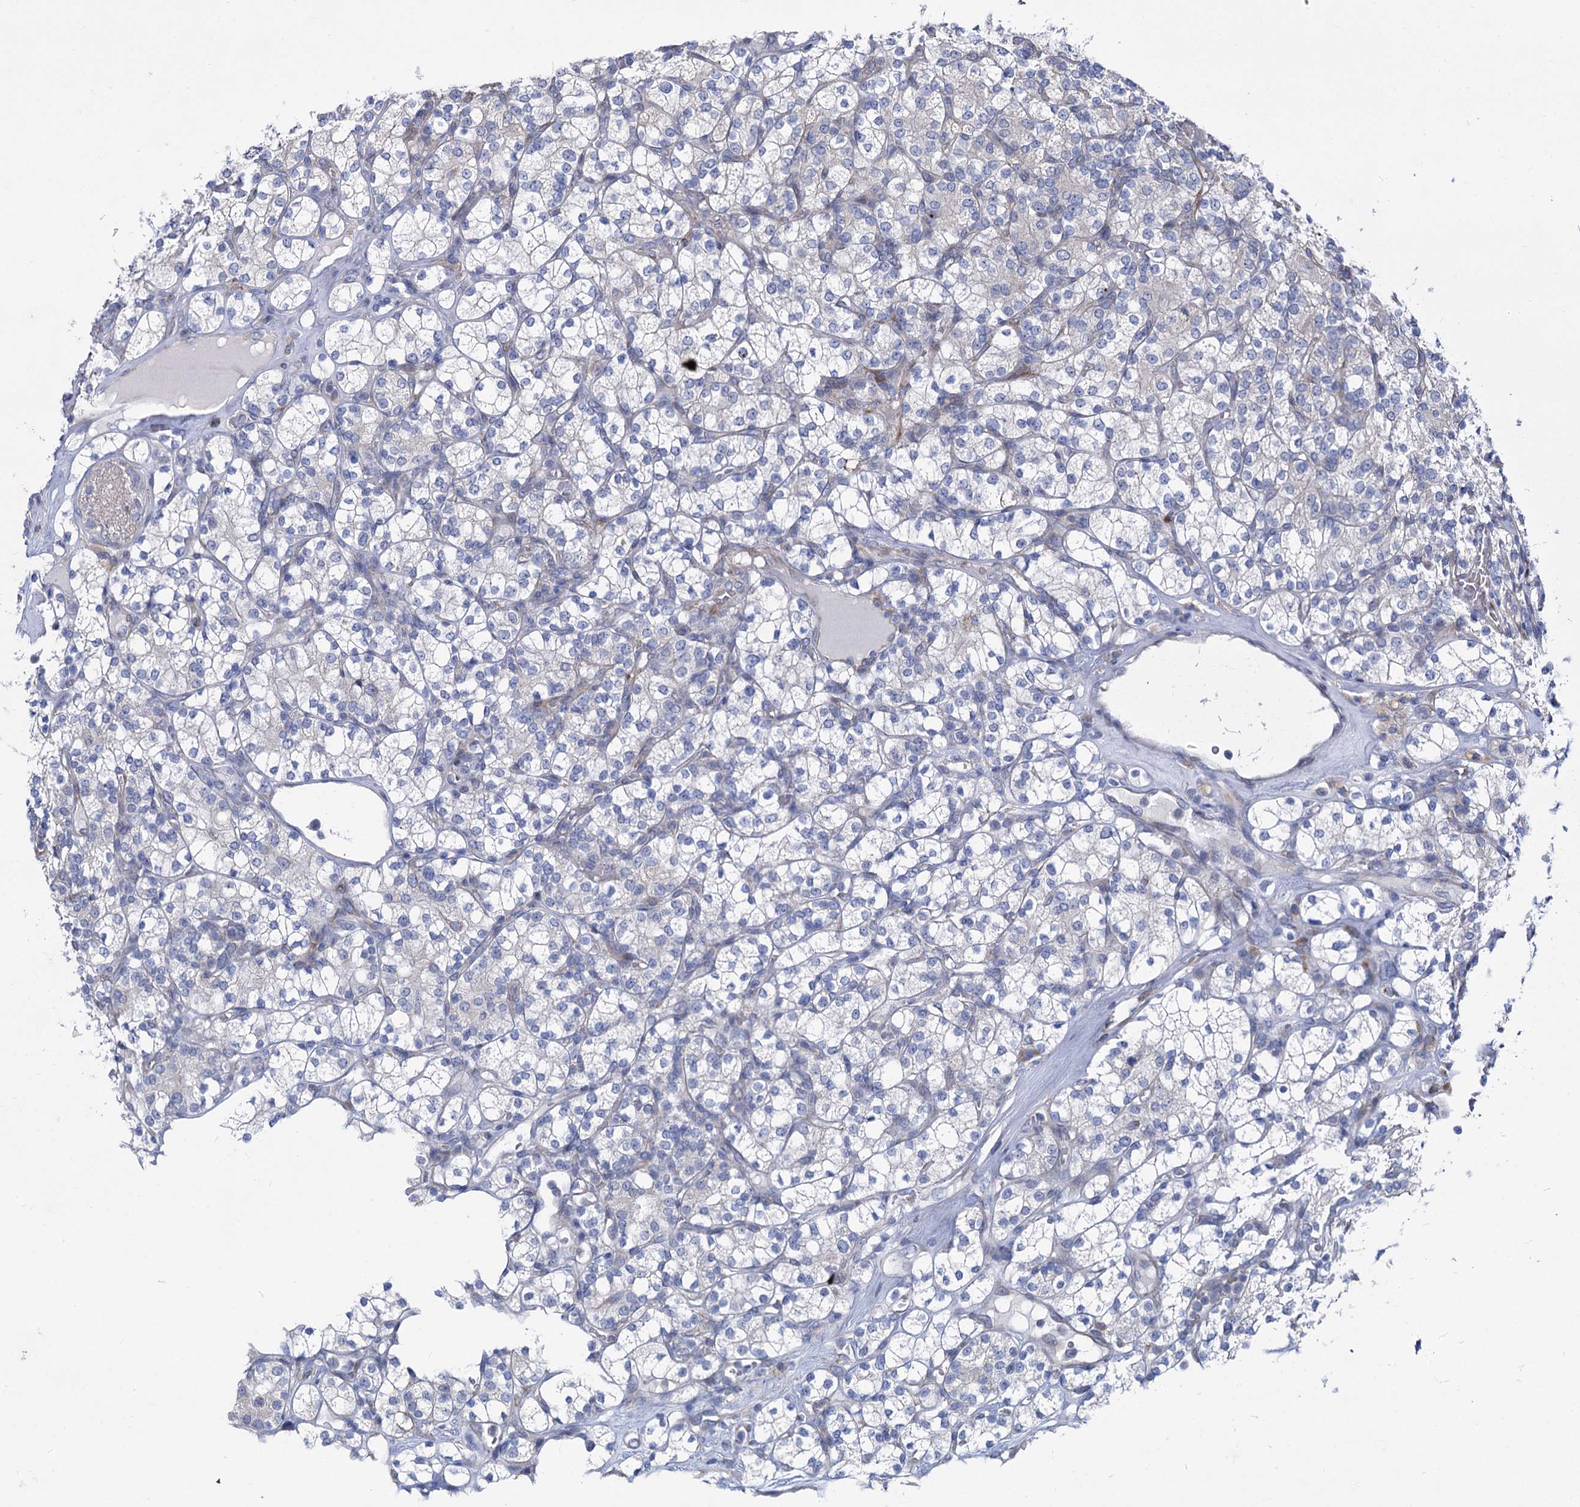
{"staining": {"intensity": "negative", "quantity": "none", "location": "none"}, "tissue": "renal cancer", "cell_type": "Tumor cells", "image_type": "cancer", "snomed": [{"axis": "morphology", "description": "Adenocarcinoma, NOS"}, {"axis": "topography", "description": "Kidney"}], "caption": "High power microscopy photomicrograph of an immunohistochemistry photomicrograph of renal adenocarcinoma, revealing no significant expression in tumor cells. (Immunohistochemistry, brightfield microscopy, high magnification).", "gene": "PRSS35", "patient": {"sex": "male", "age": 77}}